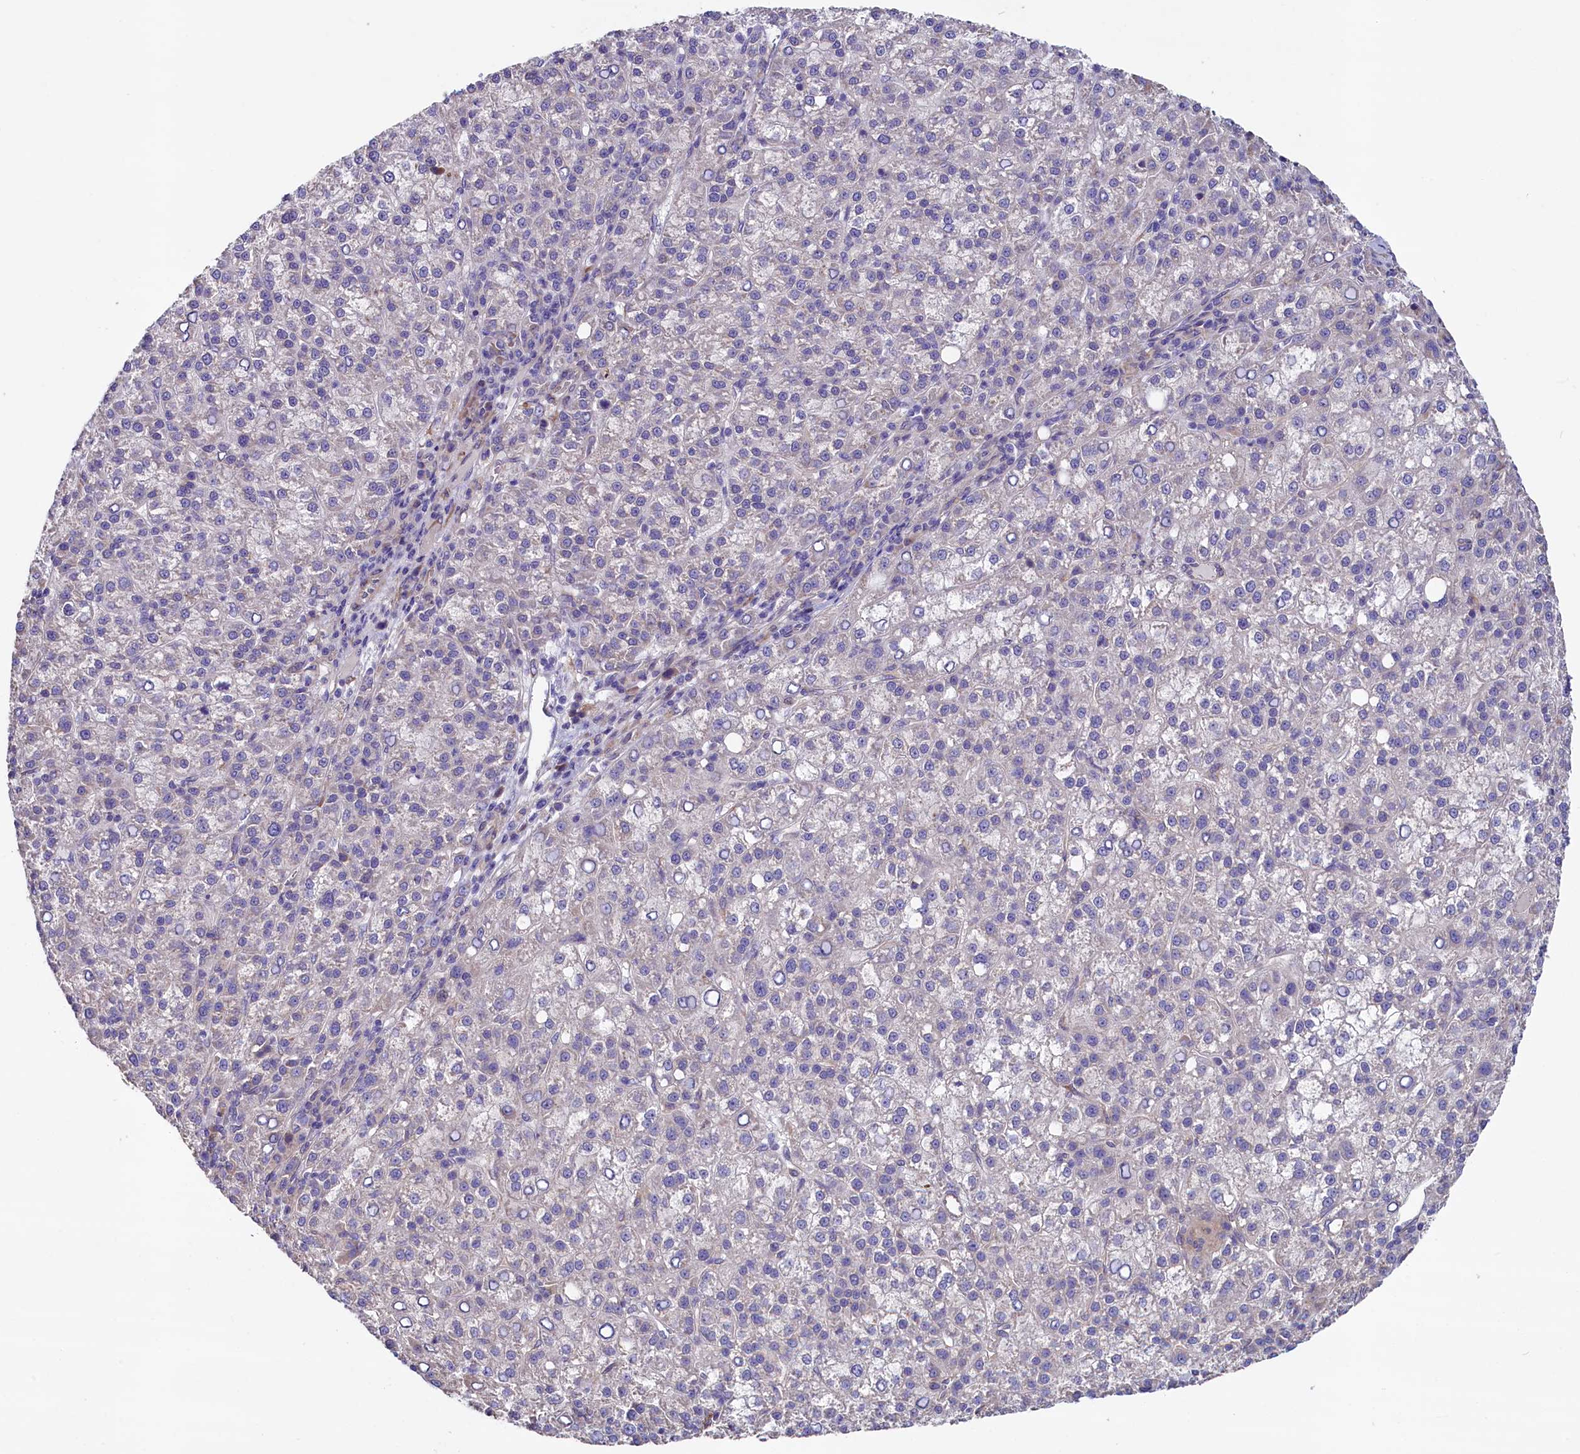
{"staining": {"intensity": "negative", "quantity": "none", "location": "none"}, "tissue": "liver cancer", "cell_type": "Tumor cells", "image_type": "cancer", "snomed": [{"axis": "morphology", "description": "Carcinoma, Hepatocellular, NOS"}, {"axis": "topography", "description": "Liver"}], "caption": "Micrograph shows no protein staining in tumor cells of liver cancer tissue.", "gene": "GPR108", "patient": {"sex": "female", "age": 58}}